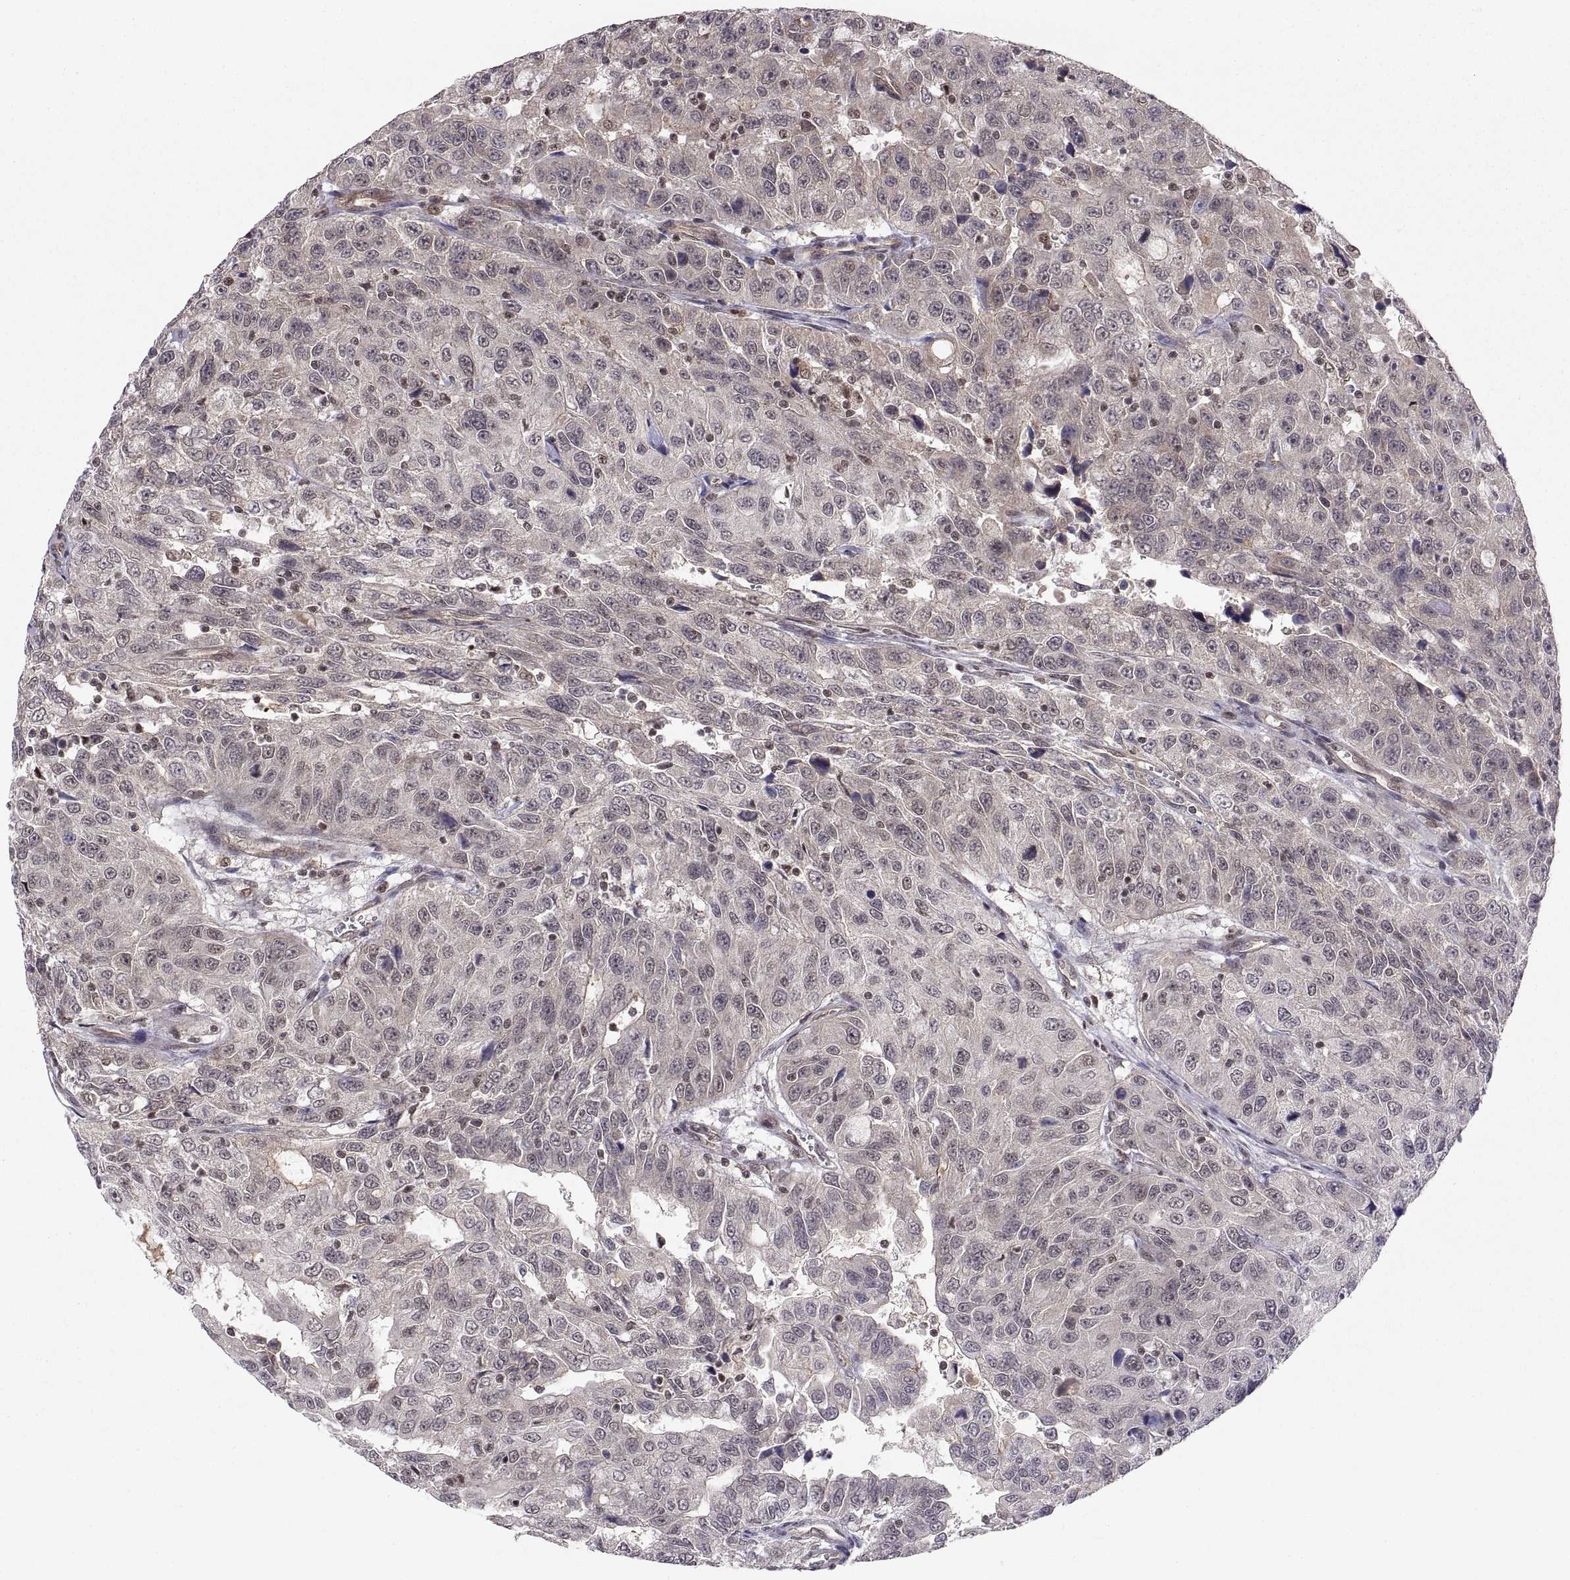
{"staining": {"intensity": "weak", "quantity": "<25%", "location": "cytoplasmic/membranous"}, "tissue": "urothelial cancer", "cell_type": "Tumor cells", "image_type": "cancer", "snomed": [{"axis": "morphology", "description": "Urothelial carcinoma, NOS"}, {"axis": "morphology", "description": "Urothelial carcinoma, High grade"}, {"axis": "topography", "description": "Urinary bladder"}], "caption": "DAB (3,3'-diaminobenzidine) immunohistochemical staining of urothelial cancer demonstrates no significant positivity in tumor cells. Brightfield microscopy of IHC stained with DAB (brown) and hematoxylin (blue), captured at high magnification.", "gene": "ABL2", "patient": {"sex": "female", "age": 73}}